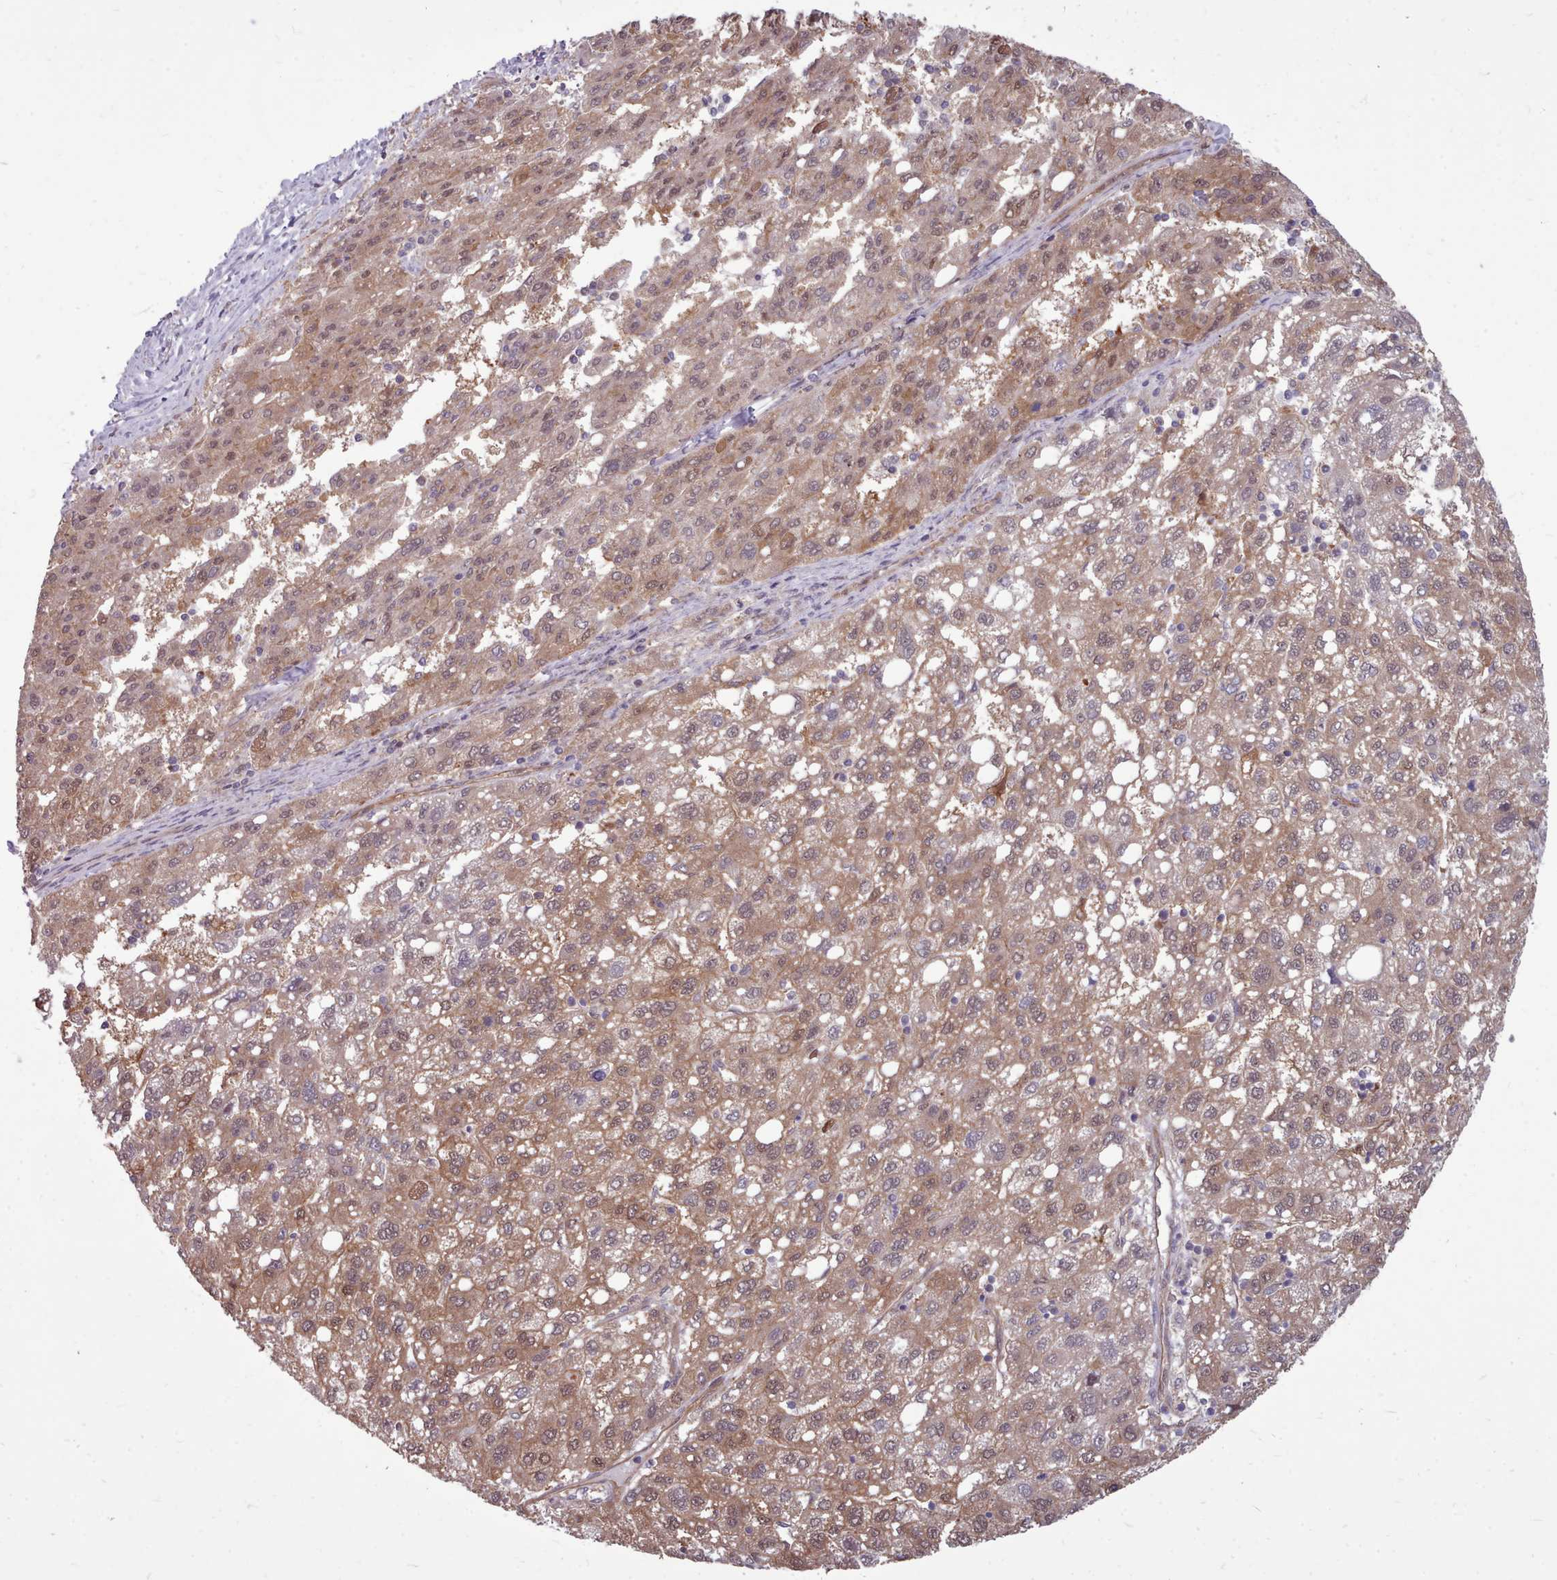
{"staining": {"intensity": "weak", "quantity": ">75%", "location": "cytoplasmic/membranous"}, "tissue": "liver cancer", "cell_type": "Tumor cells", "image_type": "cancer", "snomed": [{"axis": "morphology", "description": "Carcinoma, Hepatocellular, NOS"}, {"axis": "topography", "description": "Liver"}], "caption": "A brown stain labels weak cytoplasmic/membranous expression of a protein in liver hepatocellular carcinoma tumor cells.", "gene": "AHCY", "patient": {"sex": "female", "age": 82}}